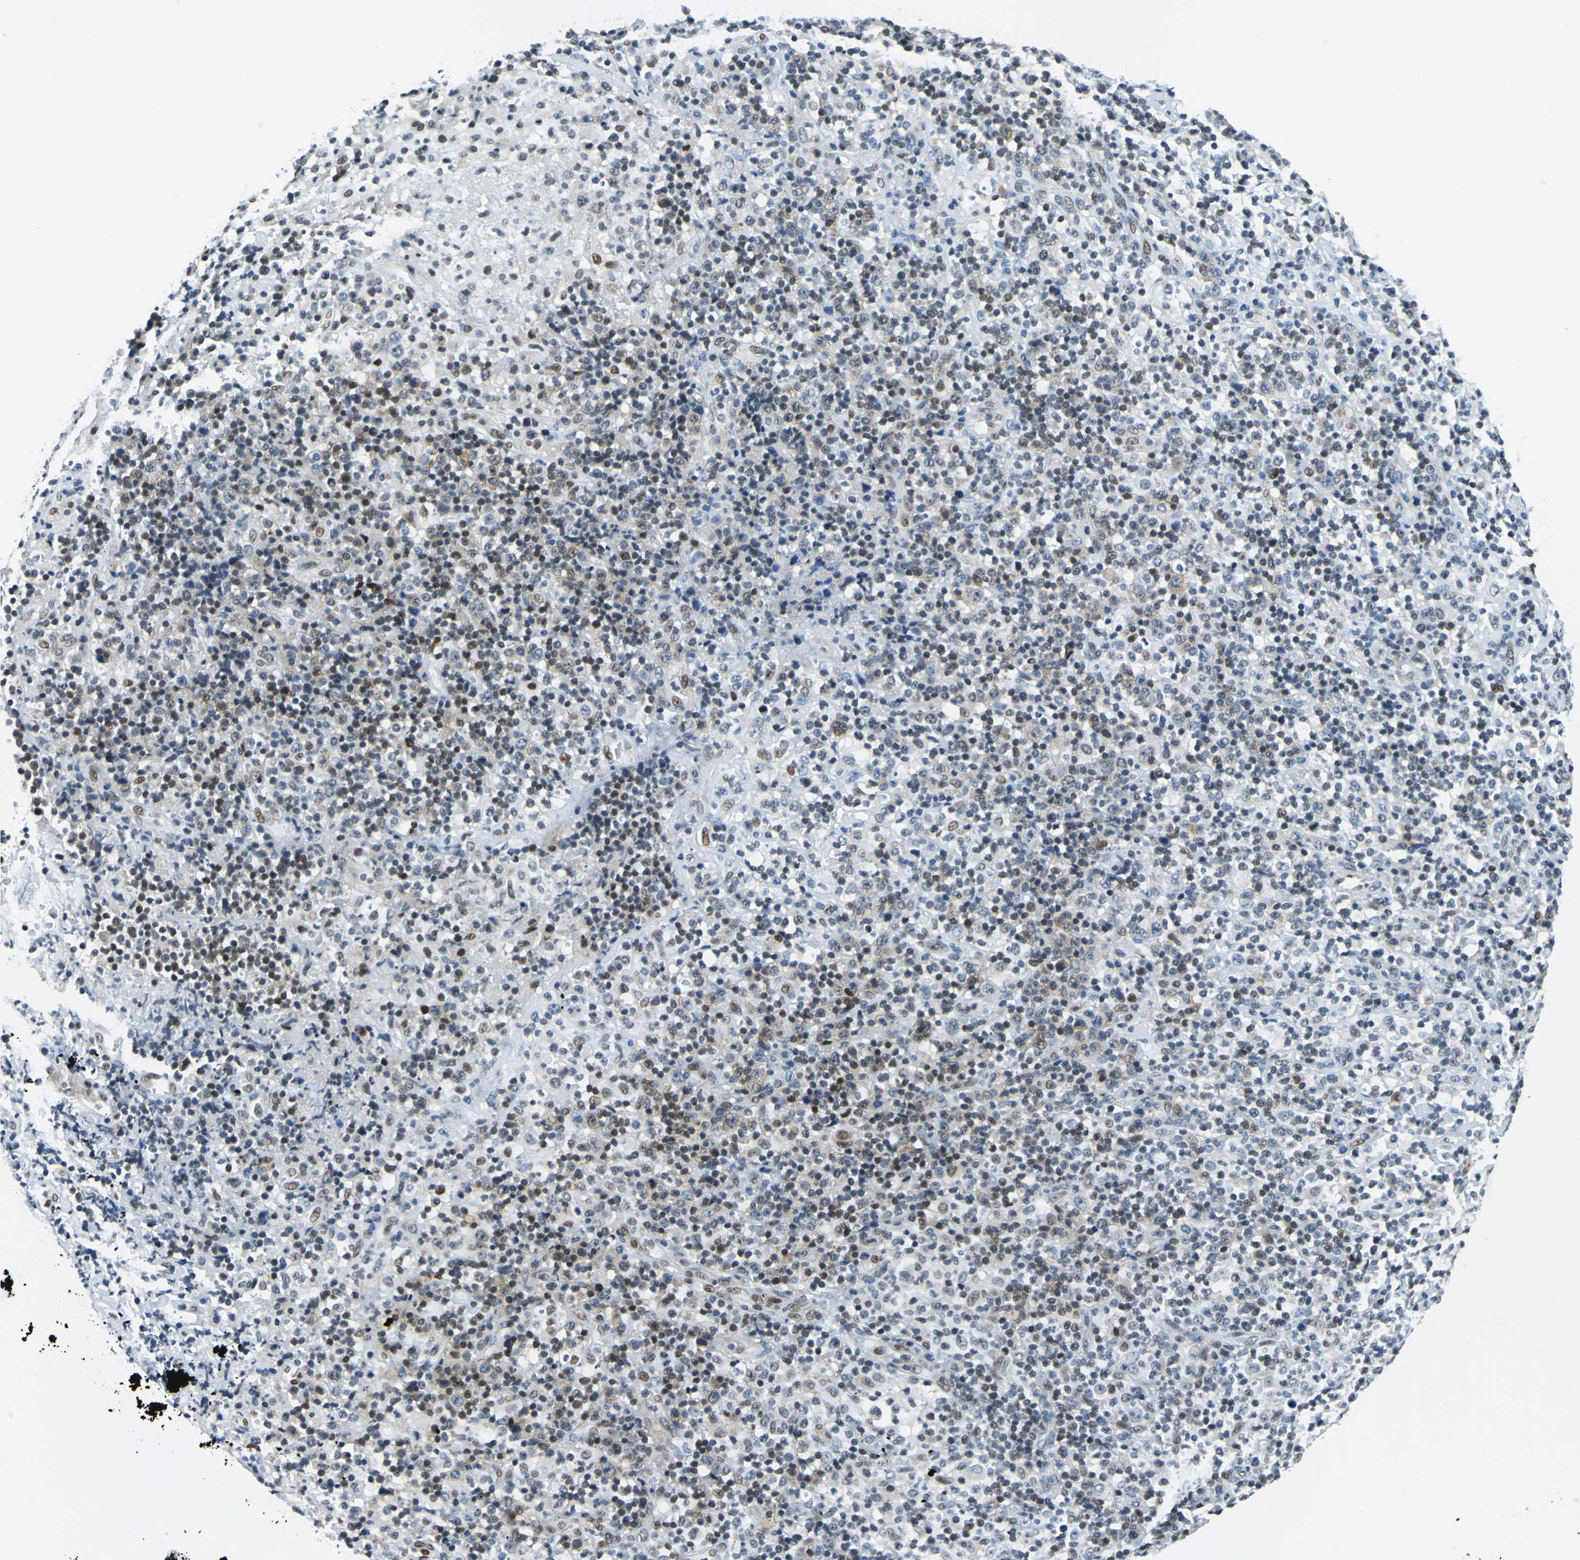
{"staining": {"intensity": "moderate", "quantity": "25%-75%", "location": "cytoplasmic/membranous,nuclear"}, "tissue": "lymphoma", "cell_type": "Tumor cells", "image_type": "cancer", "snomed": [{"axis": "morphology", "description": "Hodgkin's disease, NOS"}, {"axis": "topography", "description": "Lymph node"}], "caption": "Protein staining of lymphoma tissue shows moderate cytoplasmic/membranous and nuclear positivity in about 25%-75% of tumor cells.", "gene": "HCFC2", "patient": {"sex": "male", "age": 65}}